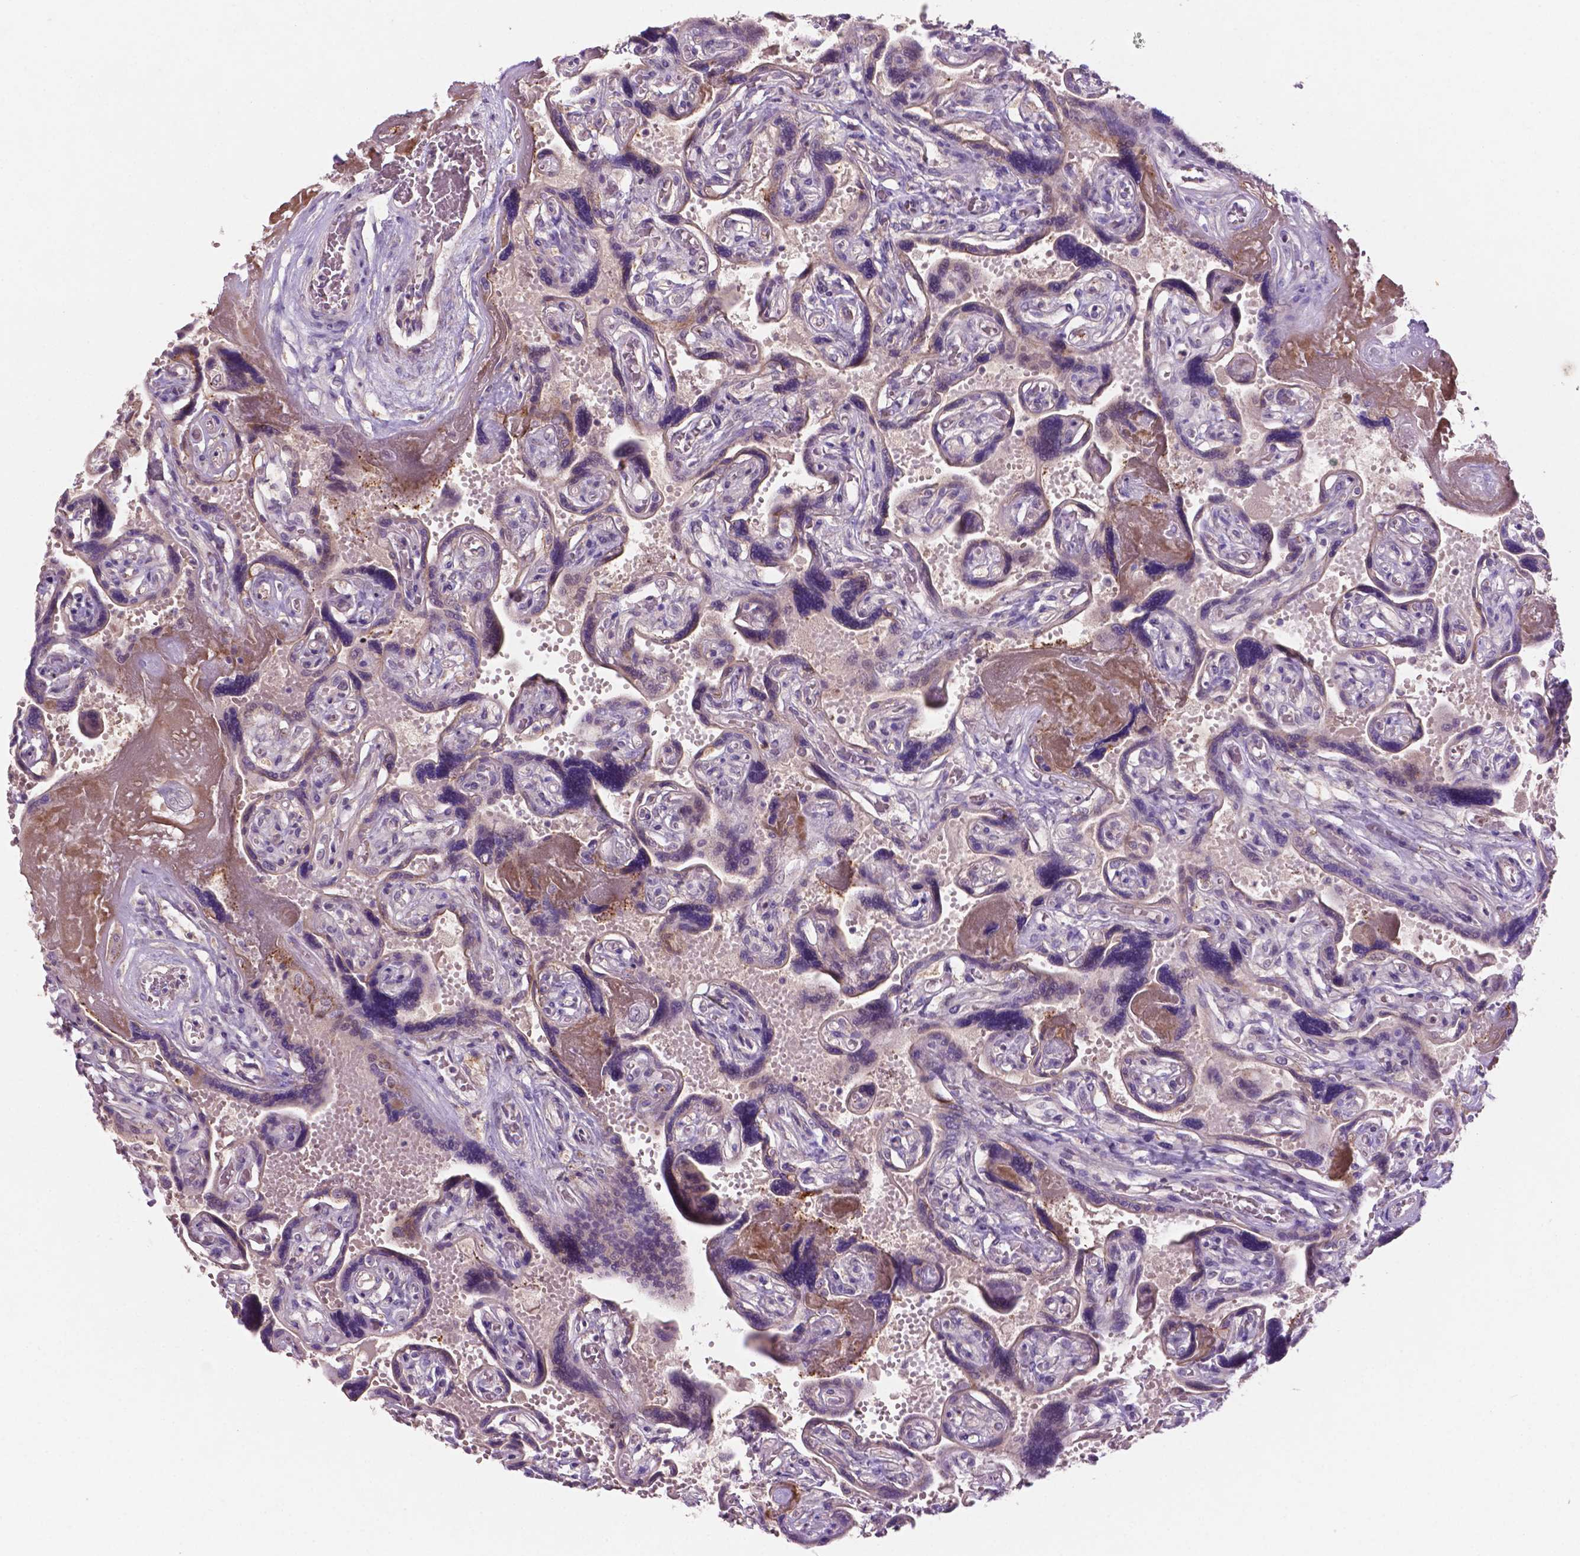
{"staining": {"intensity": "weak", "quantity": "25%-75%", "location": "cytoplasmic/membranous"}, "tissue": "placenta", "cell_type": "Decidual cells", "image_type": "normal", "snomed": [{"axis": "morphology", "description": "Normal tissue, NOS"}, {"axis": "topography", "description": "Placenta"}], "caption": "This histopathology image demonstrates normal placenta stained with immunohistochemistry (IHC) to label a protein in brown. The cytoplasmic/membranous of decidual cells show weak positivity for the protein. Nuclei are counter-stained blue.", "gene": "ARL5C", "patient": {"sex": "female", "age": 32}}